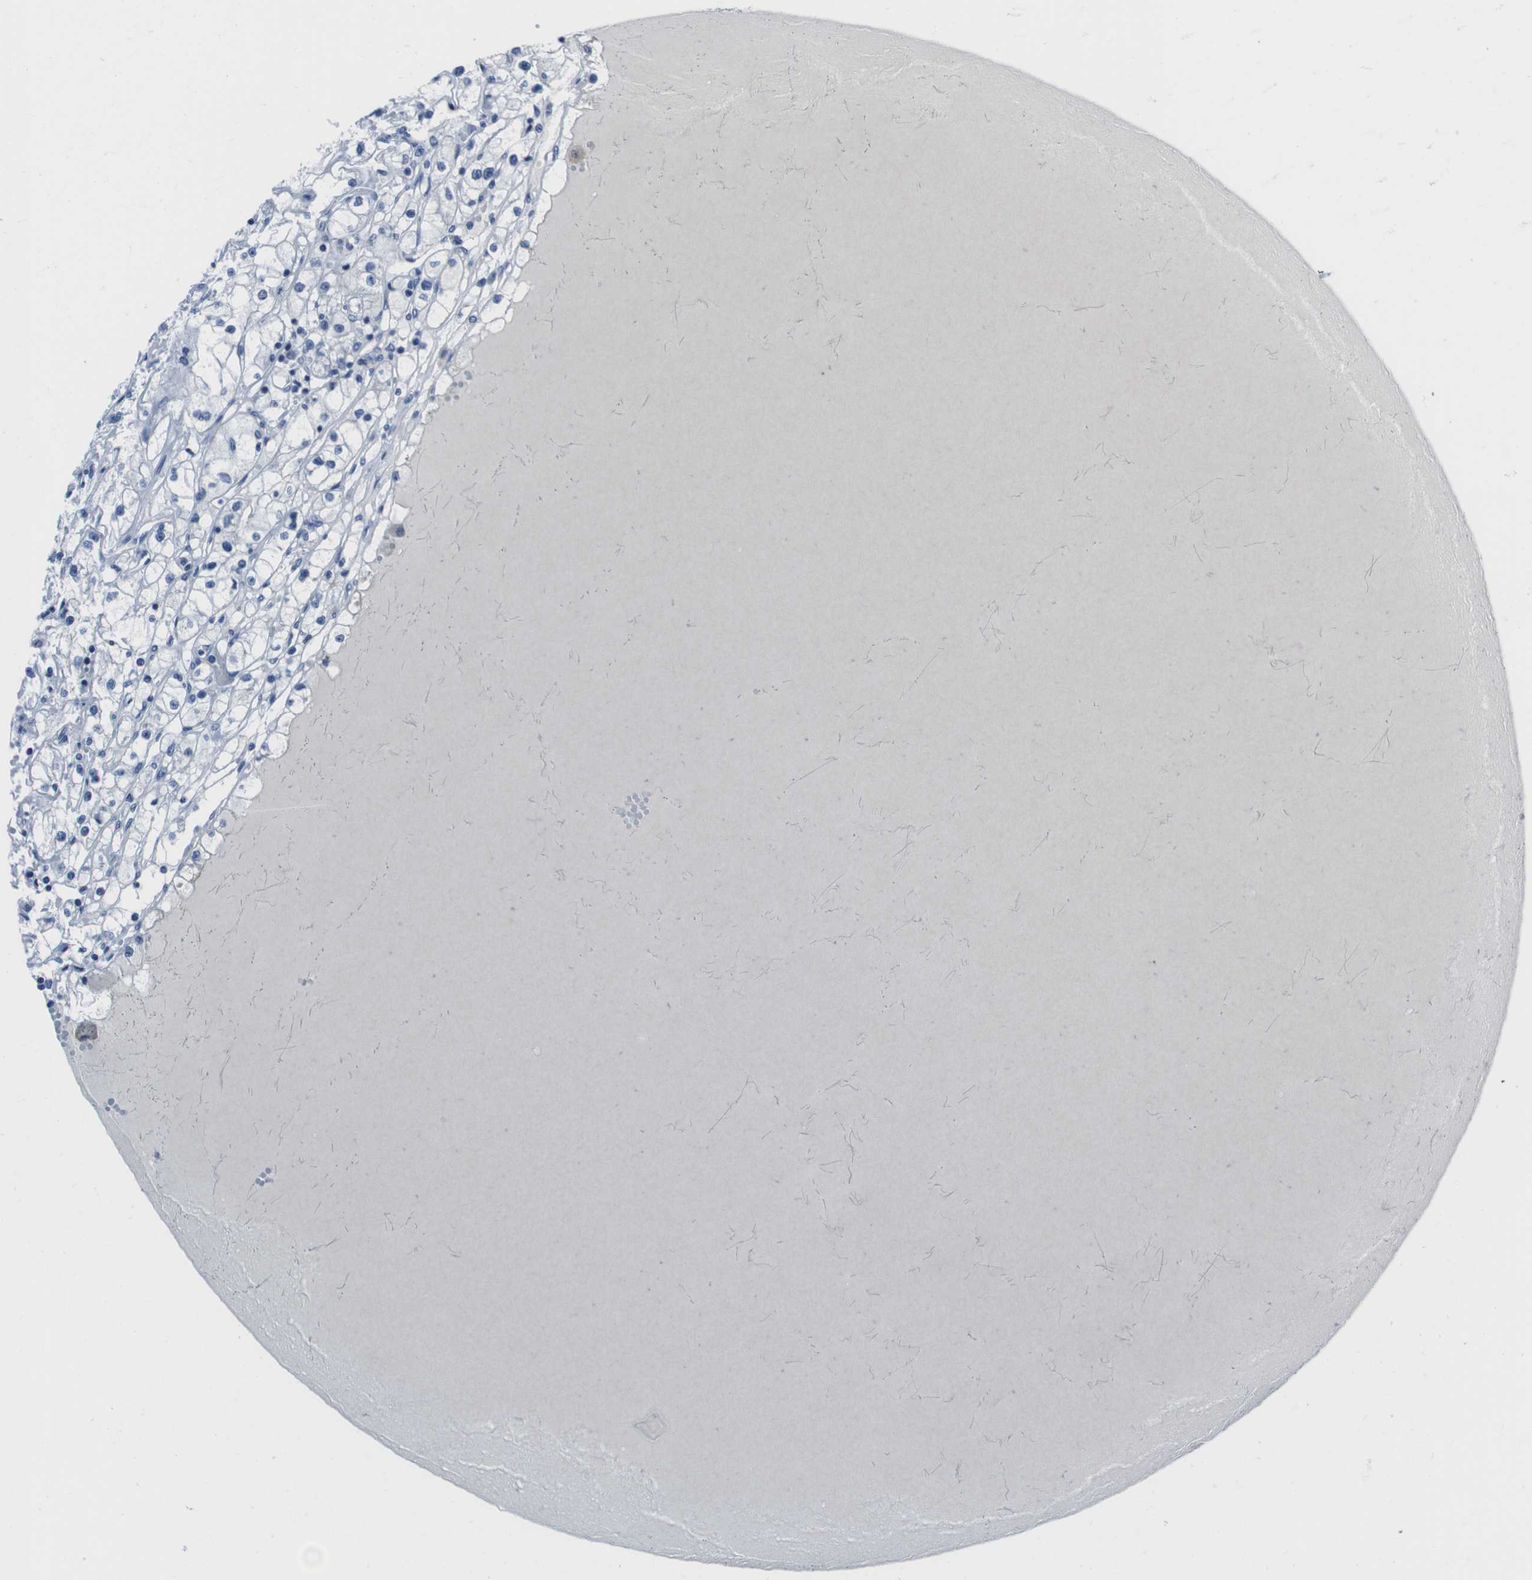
{"staining": {"intensity": "negative", "quantity": "none", "location": "none"}, "tissue": "renal cancer", "cell_type": "Tumor cells", "image_type": "cancer", "snomed": [{"axis": "morphology", "description": "Adenocarcinoma, NOS"}, {"axis": "topography", "description": "Kidney"}], "caption": "Tumor cells are negative for brown protein staining in renal adenocarcinoma. (Immunohistochemistry, brightfield microscopy, high magnification).", "gene": "EIF4A1", "patient": {"sex": "male", "age": 56}}